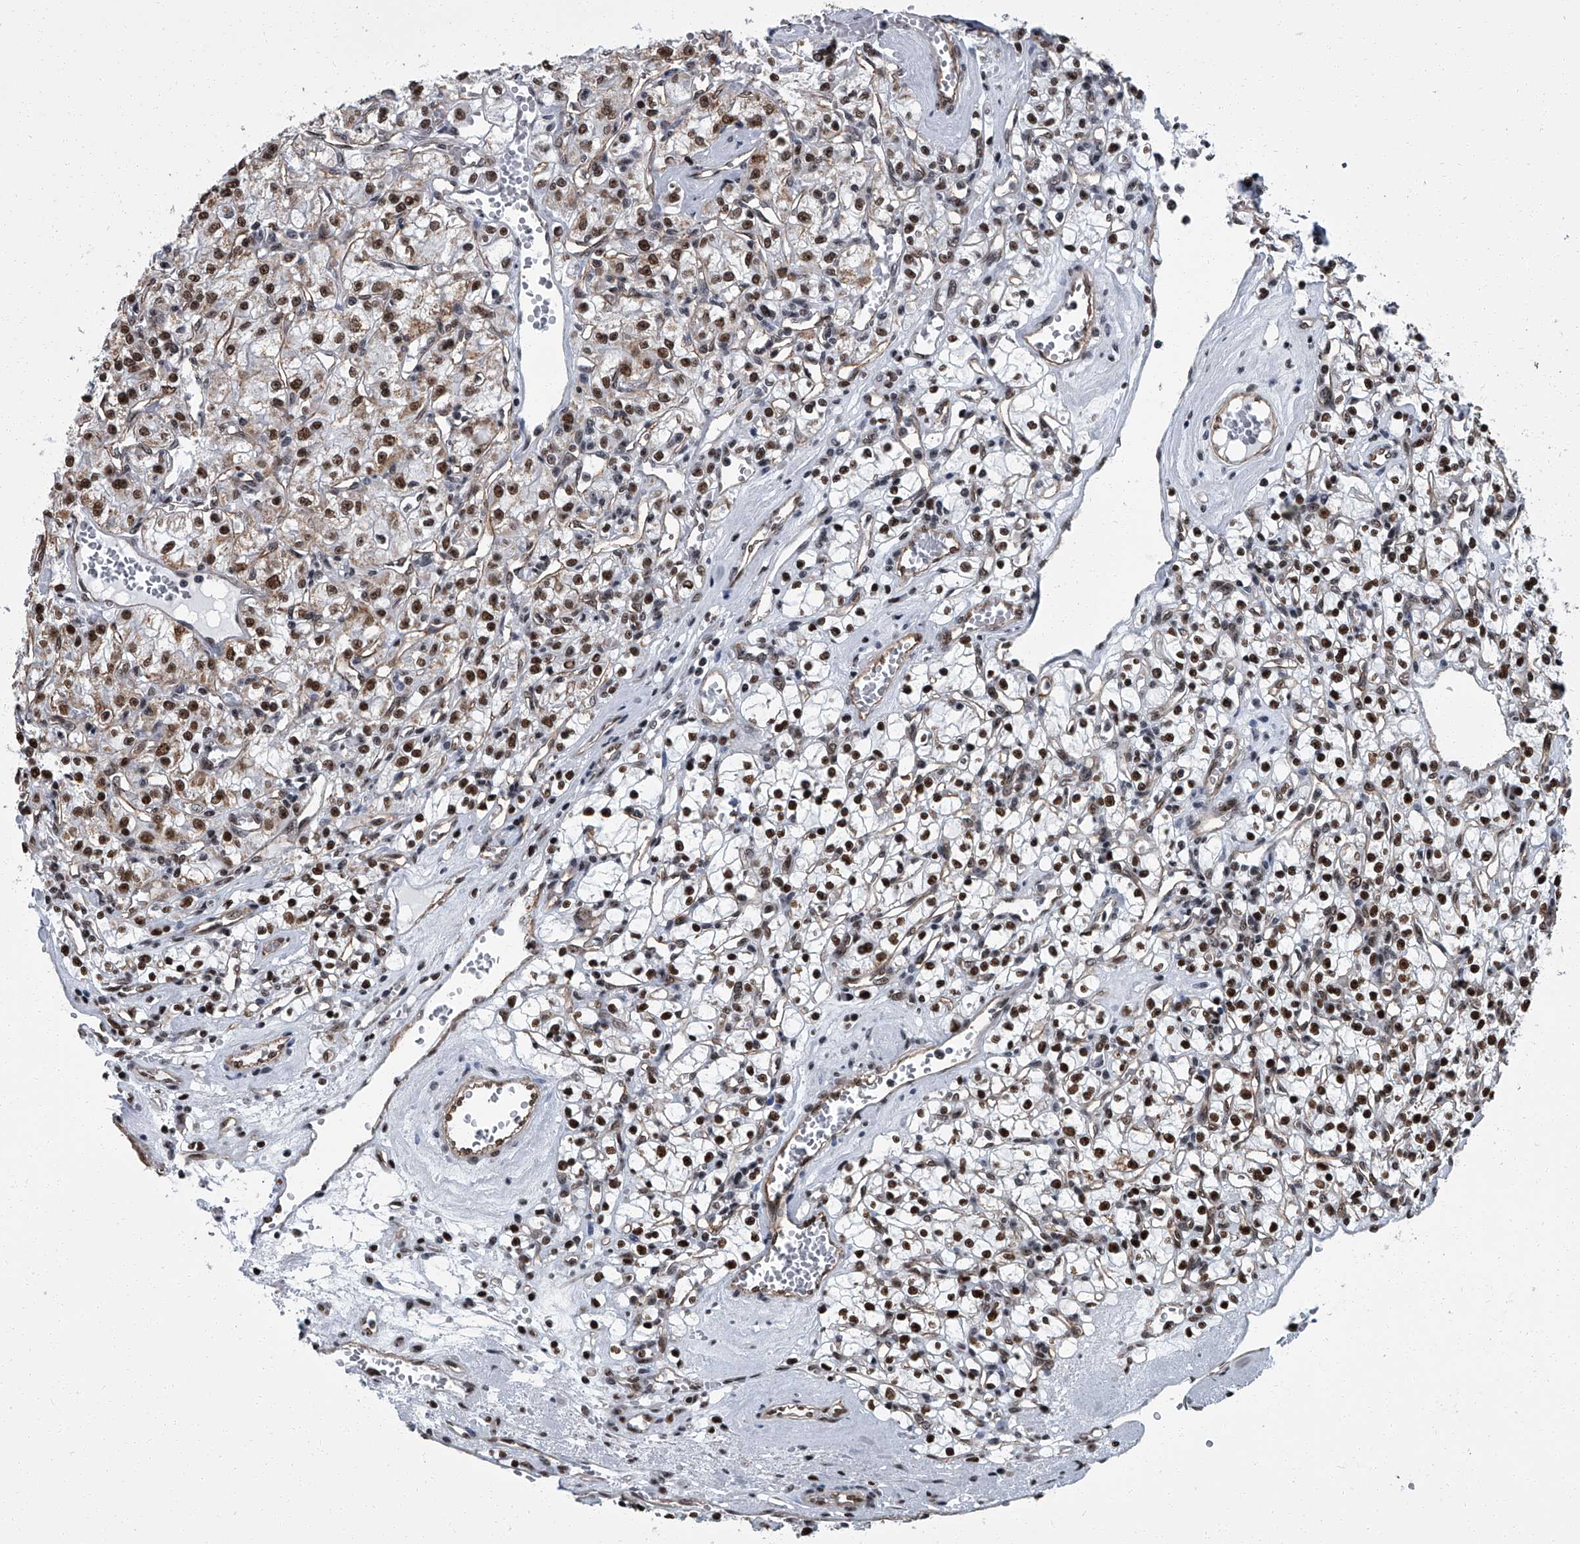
{"staining": {"intensity": "strong", "quantity": ">75%", "location": "nuclear"}, "tissue": "renal cancer", "cell_type": "Tumor cells", "image_type": "cancer", "snomed": [{"axis": "morphology", "description": "Adenocarcinoma, NOS"}, {"axis": "topography", "description": "Kidney"}], "caption": "Immunohistochemistry micrograph of renal adenocarcinoma stained for a protein (brown), which displays high levels of strong nuclear positivity in about >75% of tumor cells.", "gene": "ZNF518B", "patient": {"sex": "female", "age": 59}}